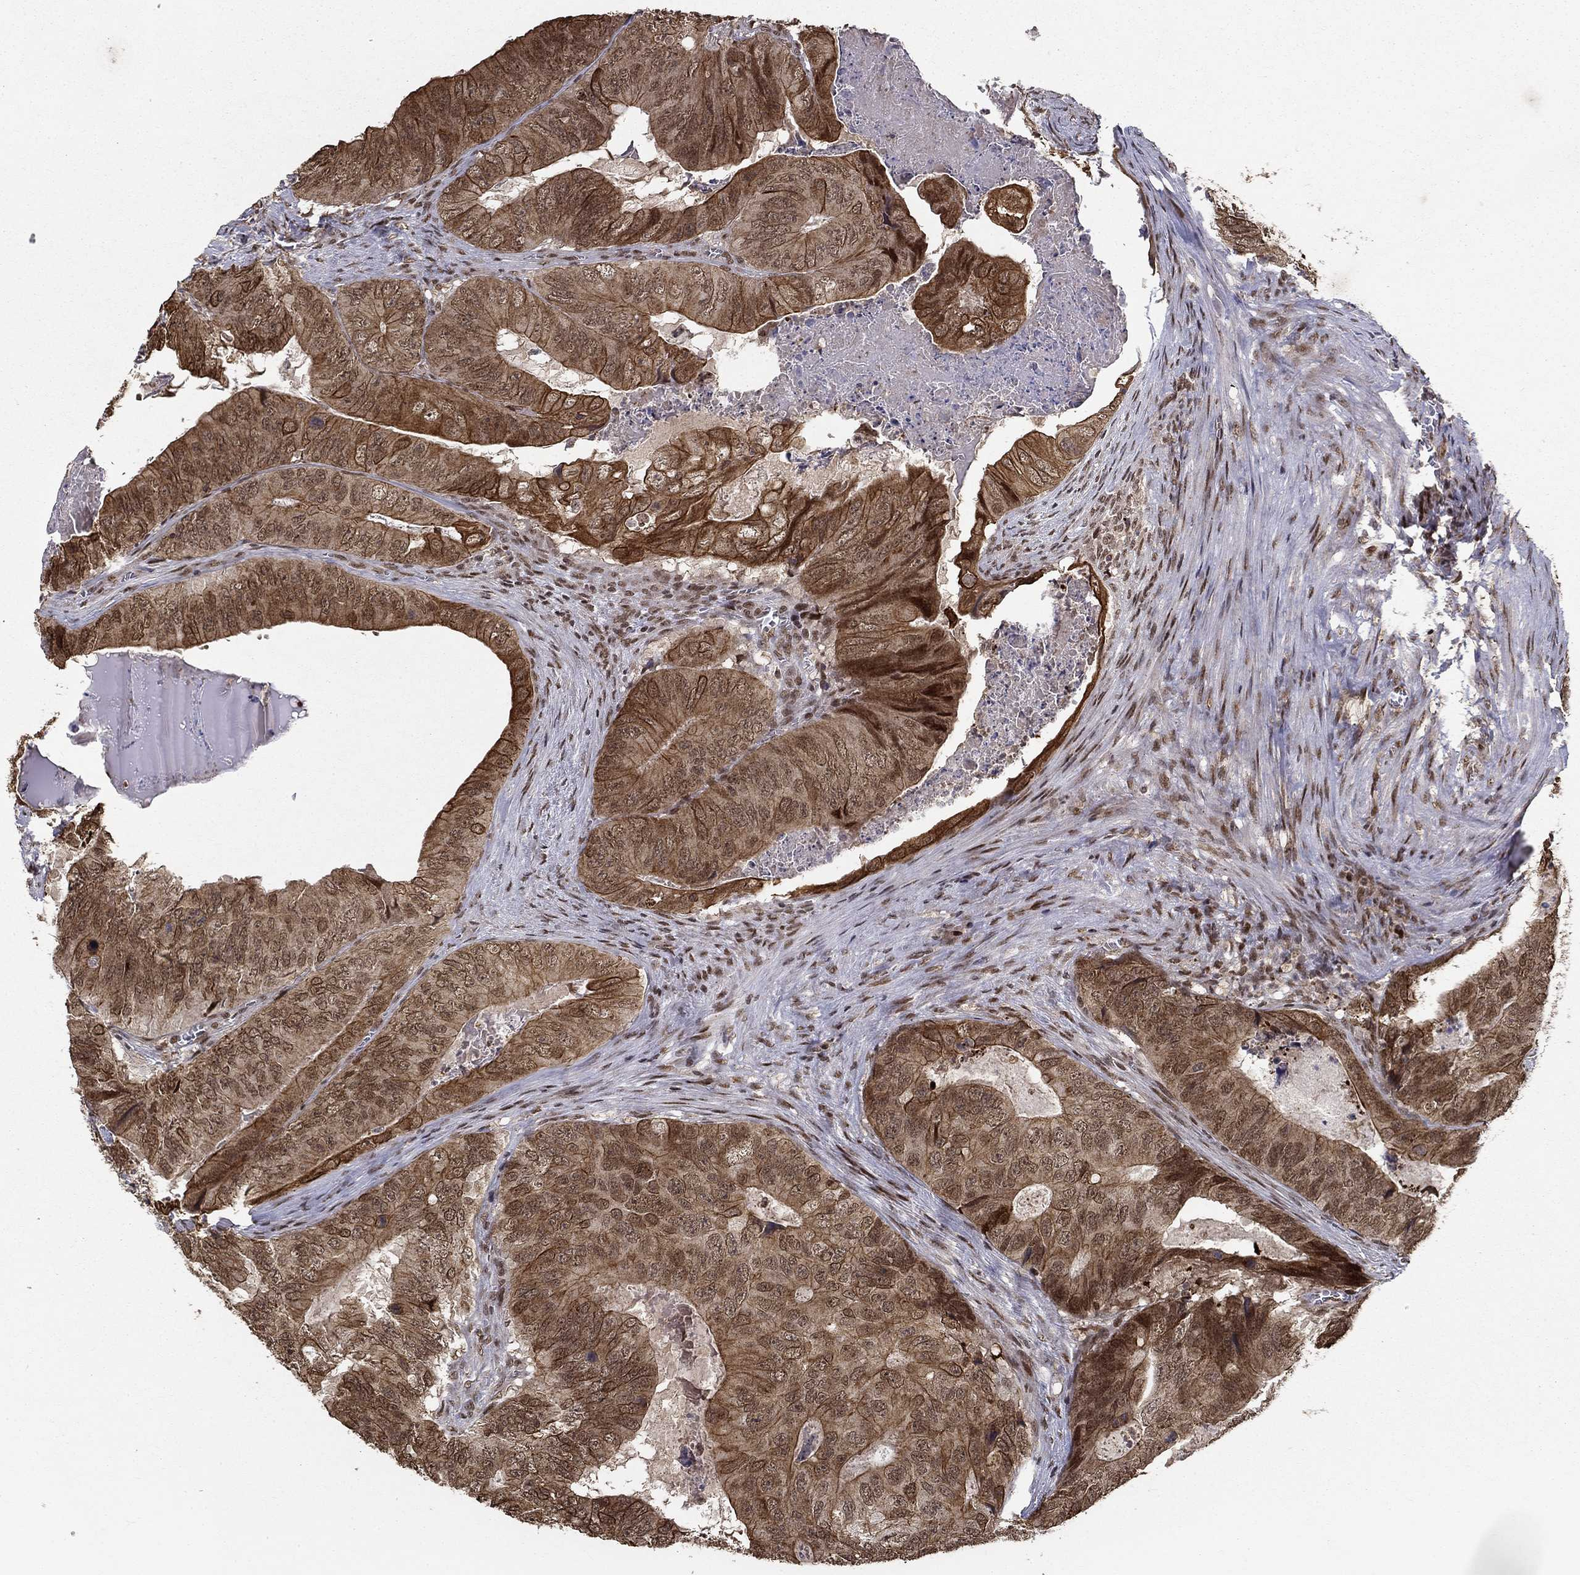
{"staining": {"intensity": "strong", "quantity": ">75%", "location": "cytoplasmic/membranous"}, "tissue": "colorectal cancer", "cell_type": "Tumor cells", "image_type": "cancer", "snomed": [{"axis": "morphology", "description": "Adenocarcinoma, NOS"}, {"axis": "topography", "description": "Colon"}], "caption": "IHC (DAB (3,3'-diaminobenzidine)) staining of adenocarcinoma (colorectal) reveals strong cytoplasmic/membranous protein staining in approximately >75% of tumor cells. (brown staining indicates protein expression, while blue staining denotes nuclei).", "gene": "CDCA7L", "patient": {"sex": "male", "age": 79}}